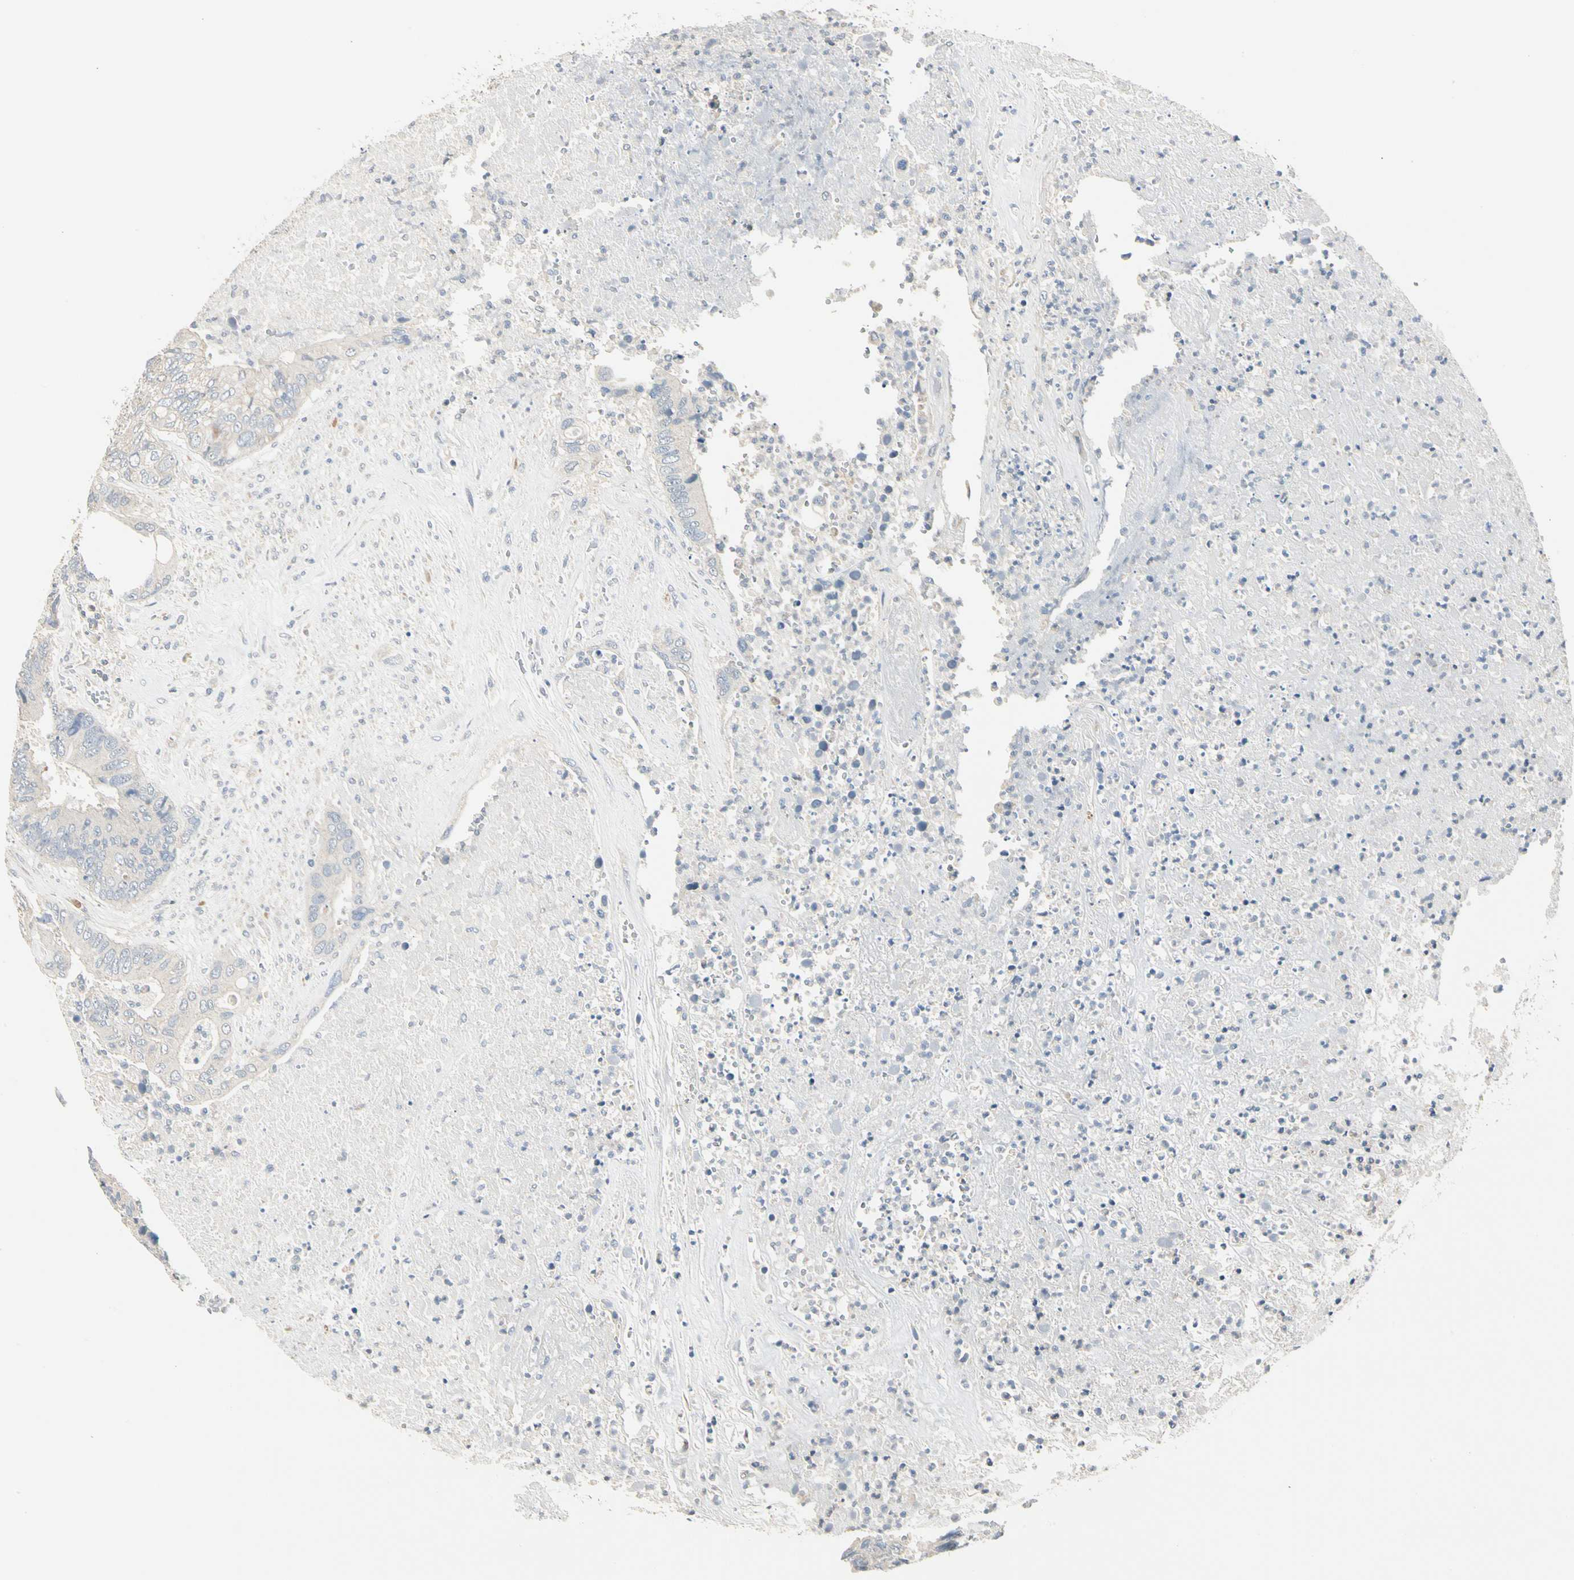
{"staining": {"intensity": "negative", "quantity": "none", "location": "none"}, "tissue": "colorectal cancer", "cell_type": "Tumor cells", "image_type": "cancer", "snomed": [{"axis": "morphology", "description": "Adenocarcinoma, NOS"}, {"axis": "topography", "description": "Rectum"}], "caption": "An image of colorectal cancer stained for a protein reveals no brown staining in tumor cells.", "gene": "GPR153", "patient": {"sex": "male", "age": 55}}